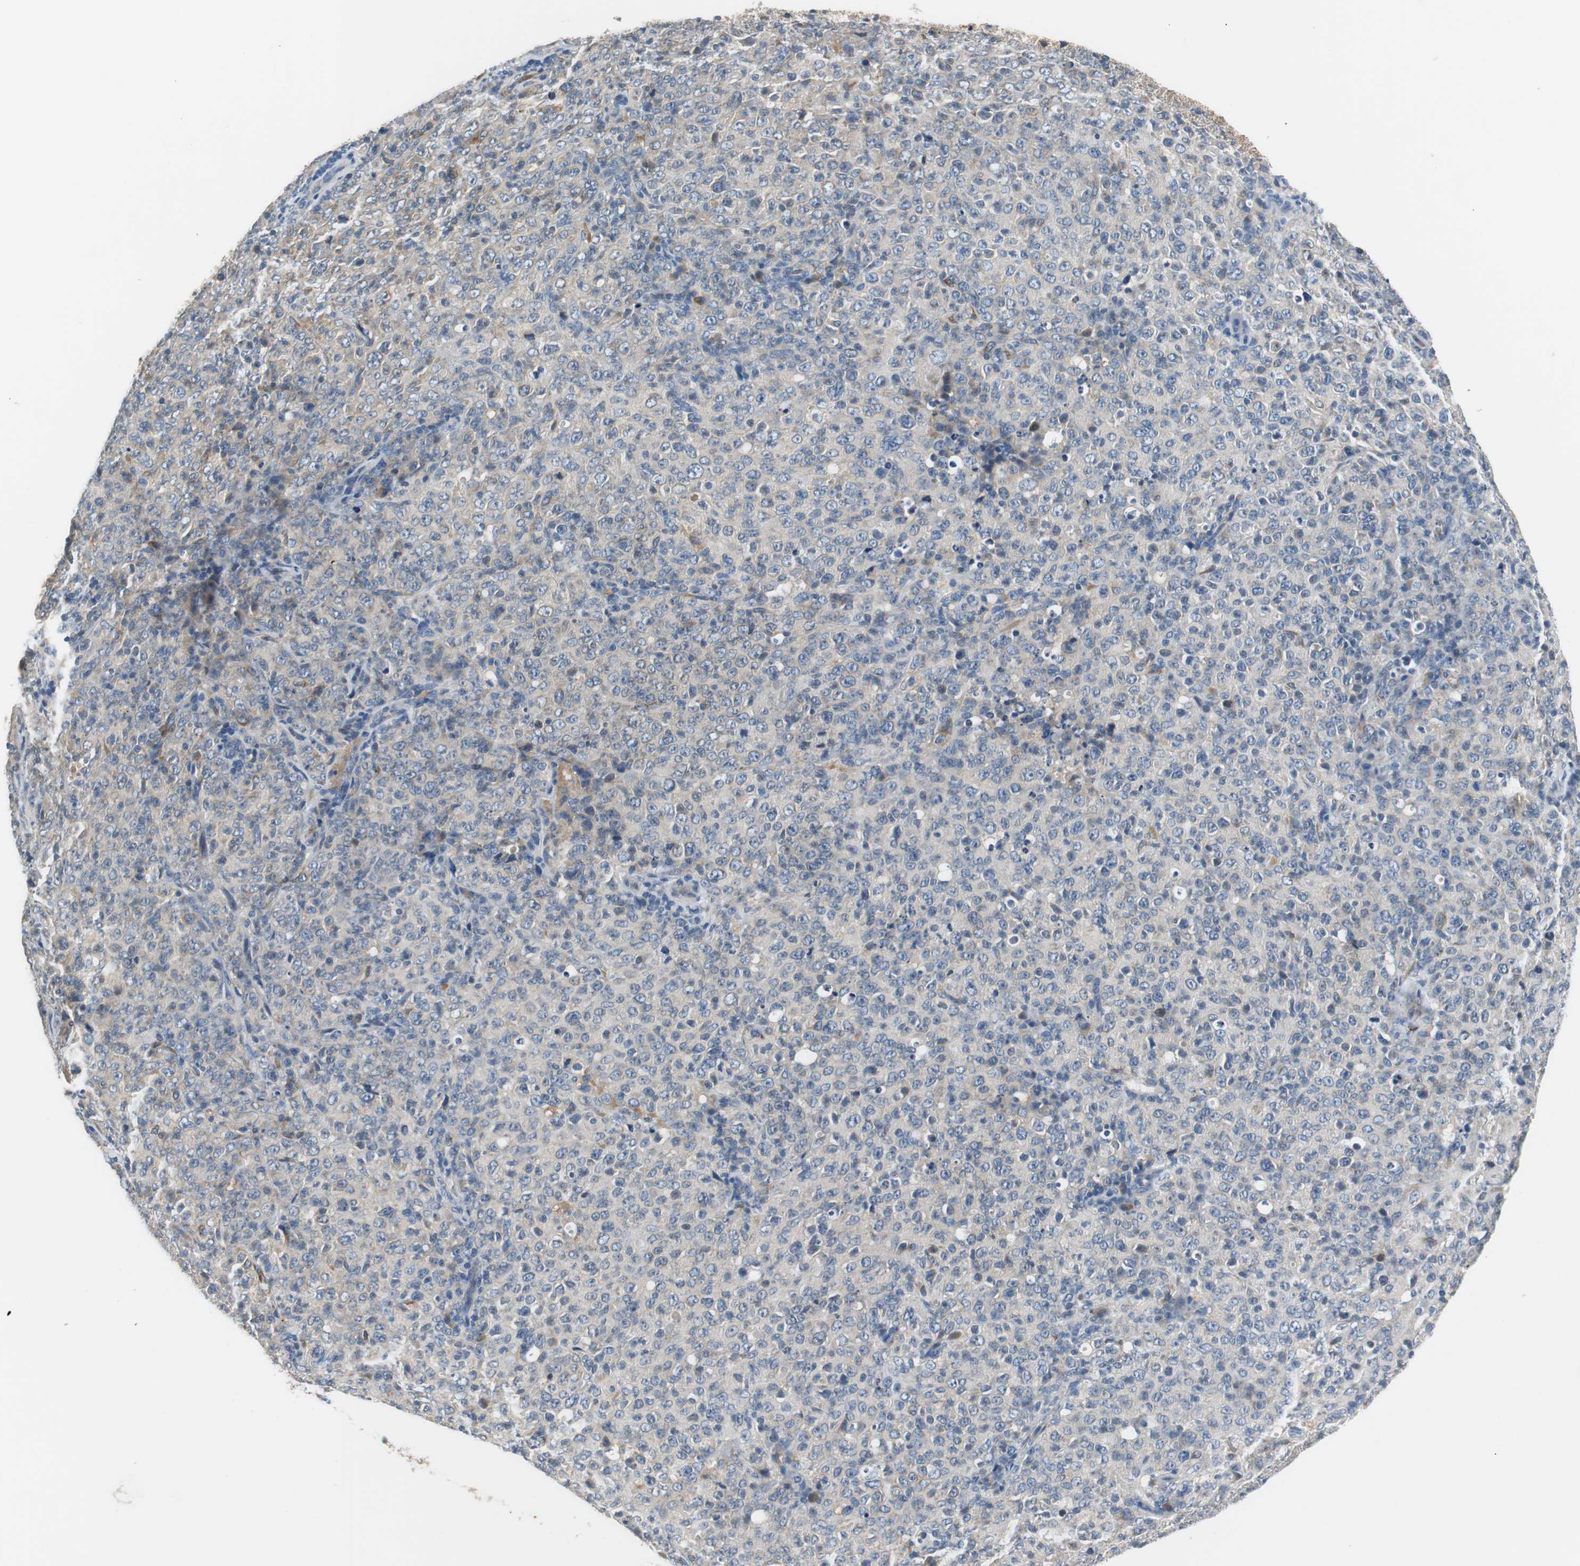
{"staining": {"intensity": "negative", "quantity": "none", "location": "none"}, "tissue": "lymphoma", "cell_type": "Tumor cells", "image_type": "cancer", "snomed": [{"axis": "morphology", "description": "Malignant lymphoma, non-Hodgkin's type, High grade"}, {"axis": "topography", "description": "Tonsil"}], "caption": "A micrograph of human lymphoma is negative for staining in tumor cells.", "gene": "FADS2", "patient": {"sex": "female", "age": 36}}